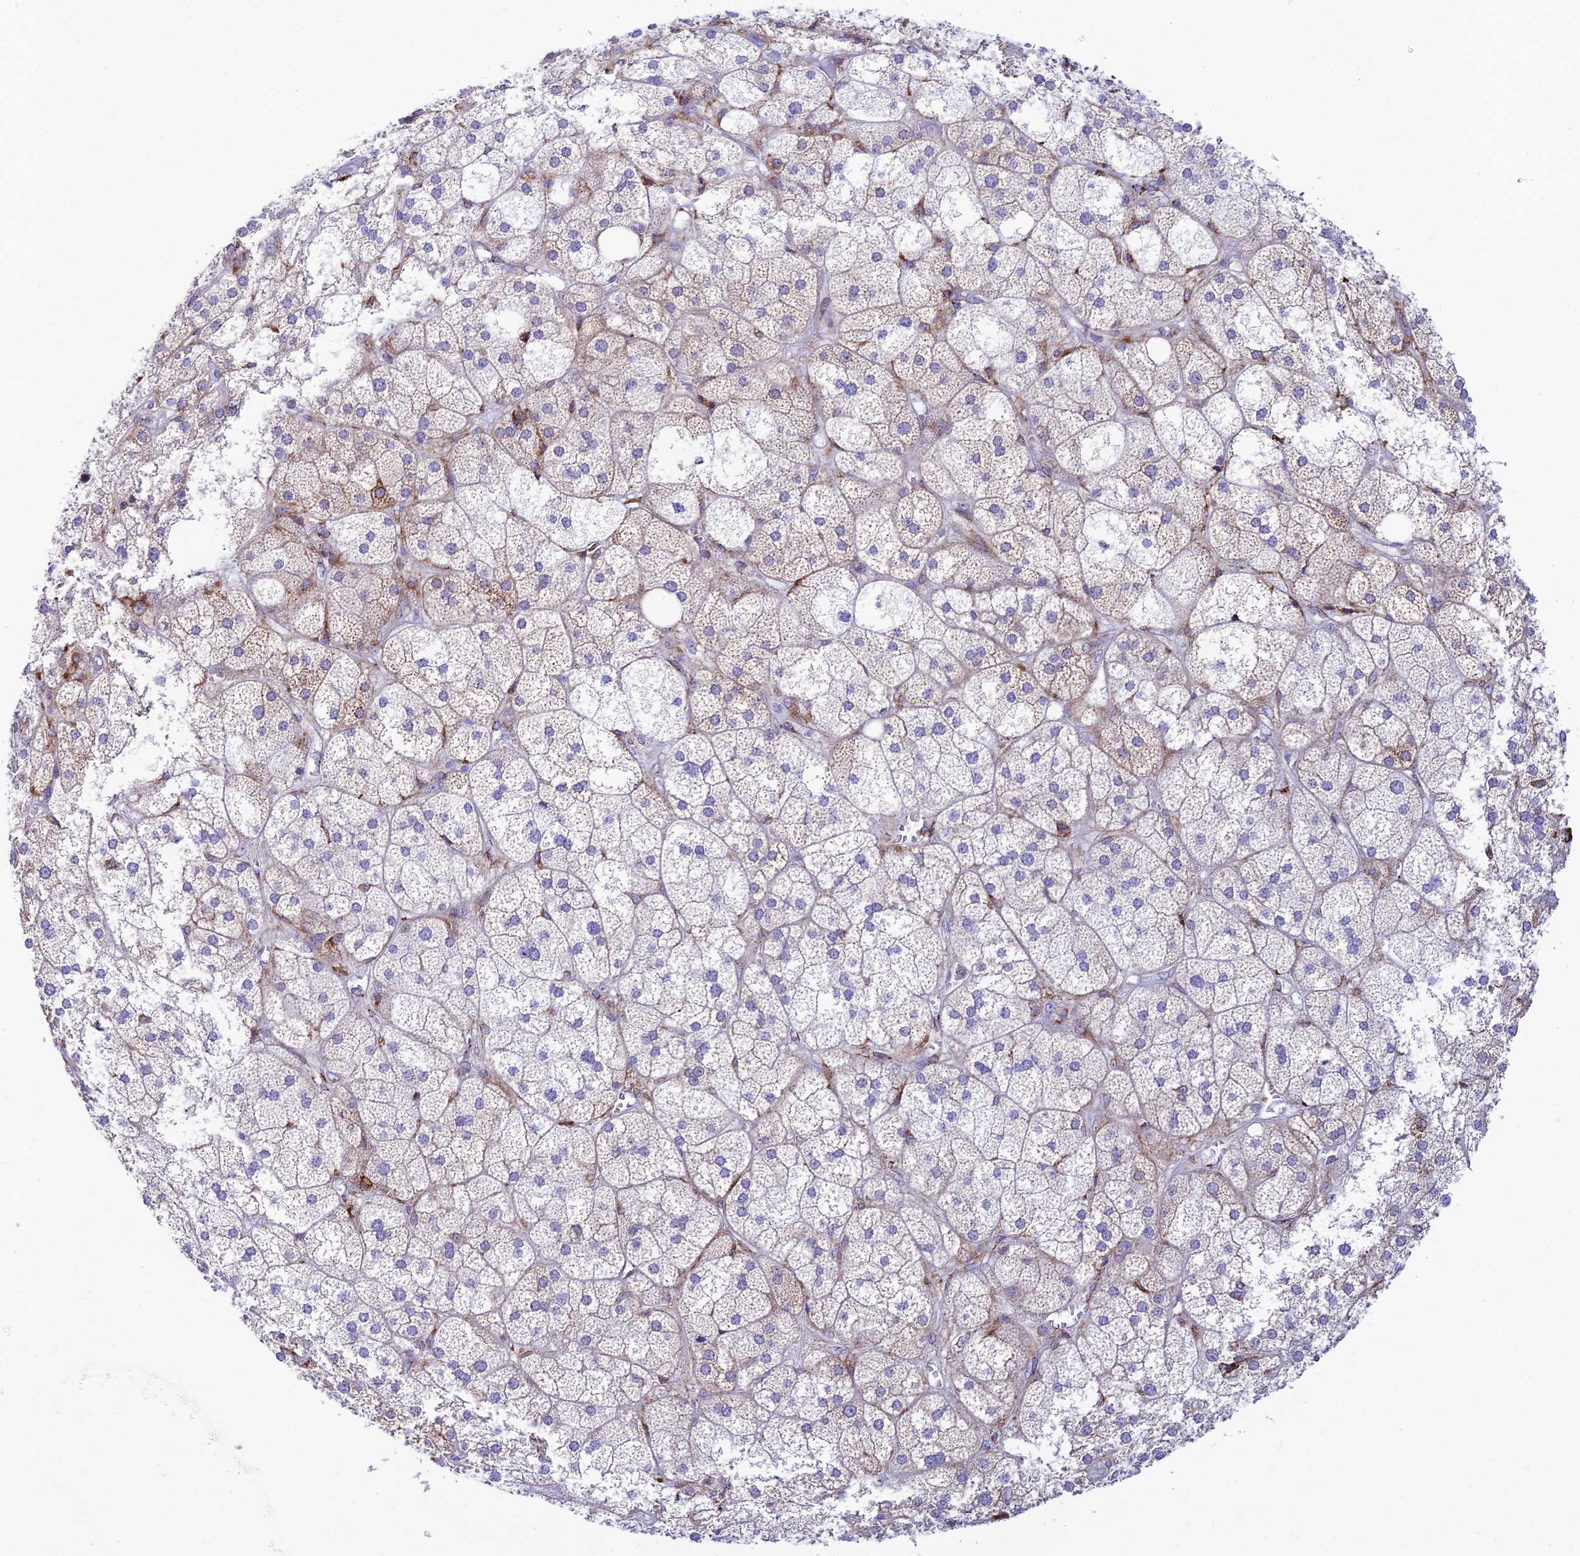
{"staining": {"intensity": "weak", "quantity": "<25%", "location": "cytoplasmic/membranous"}, "tissue": "adrenal gland", "cell_type": "Glandular cells", "image_type": "normal", "snomed": [{"axis": "morphology", "description": "Normal tissue, NOS"}, {"axis": "topography", "description": "Adrenal gland"}], "caption": "This is an immunohistochemistry micrograph of benign human adrenal gland. There is no staining in glandular cells.", "gene": "TUBGCP6", "patient": {"sex": "female", "age": 61}}